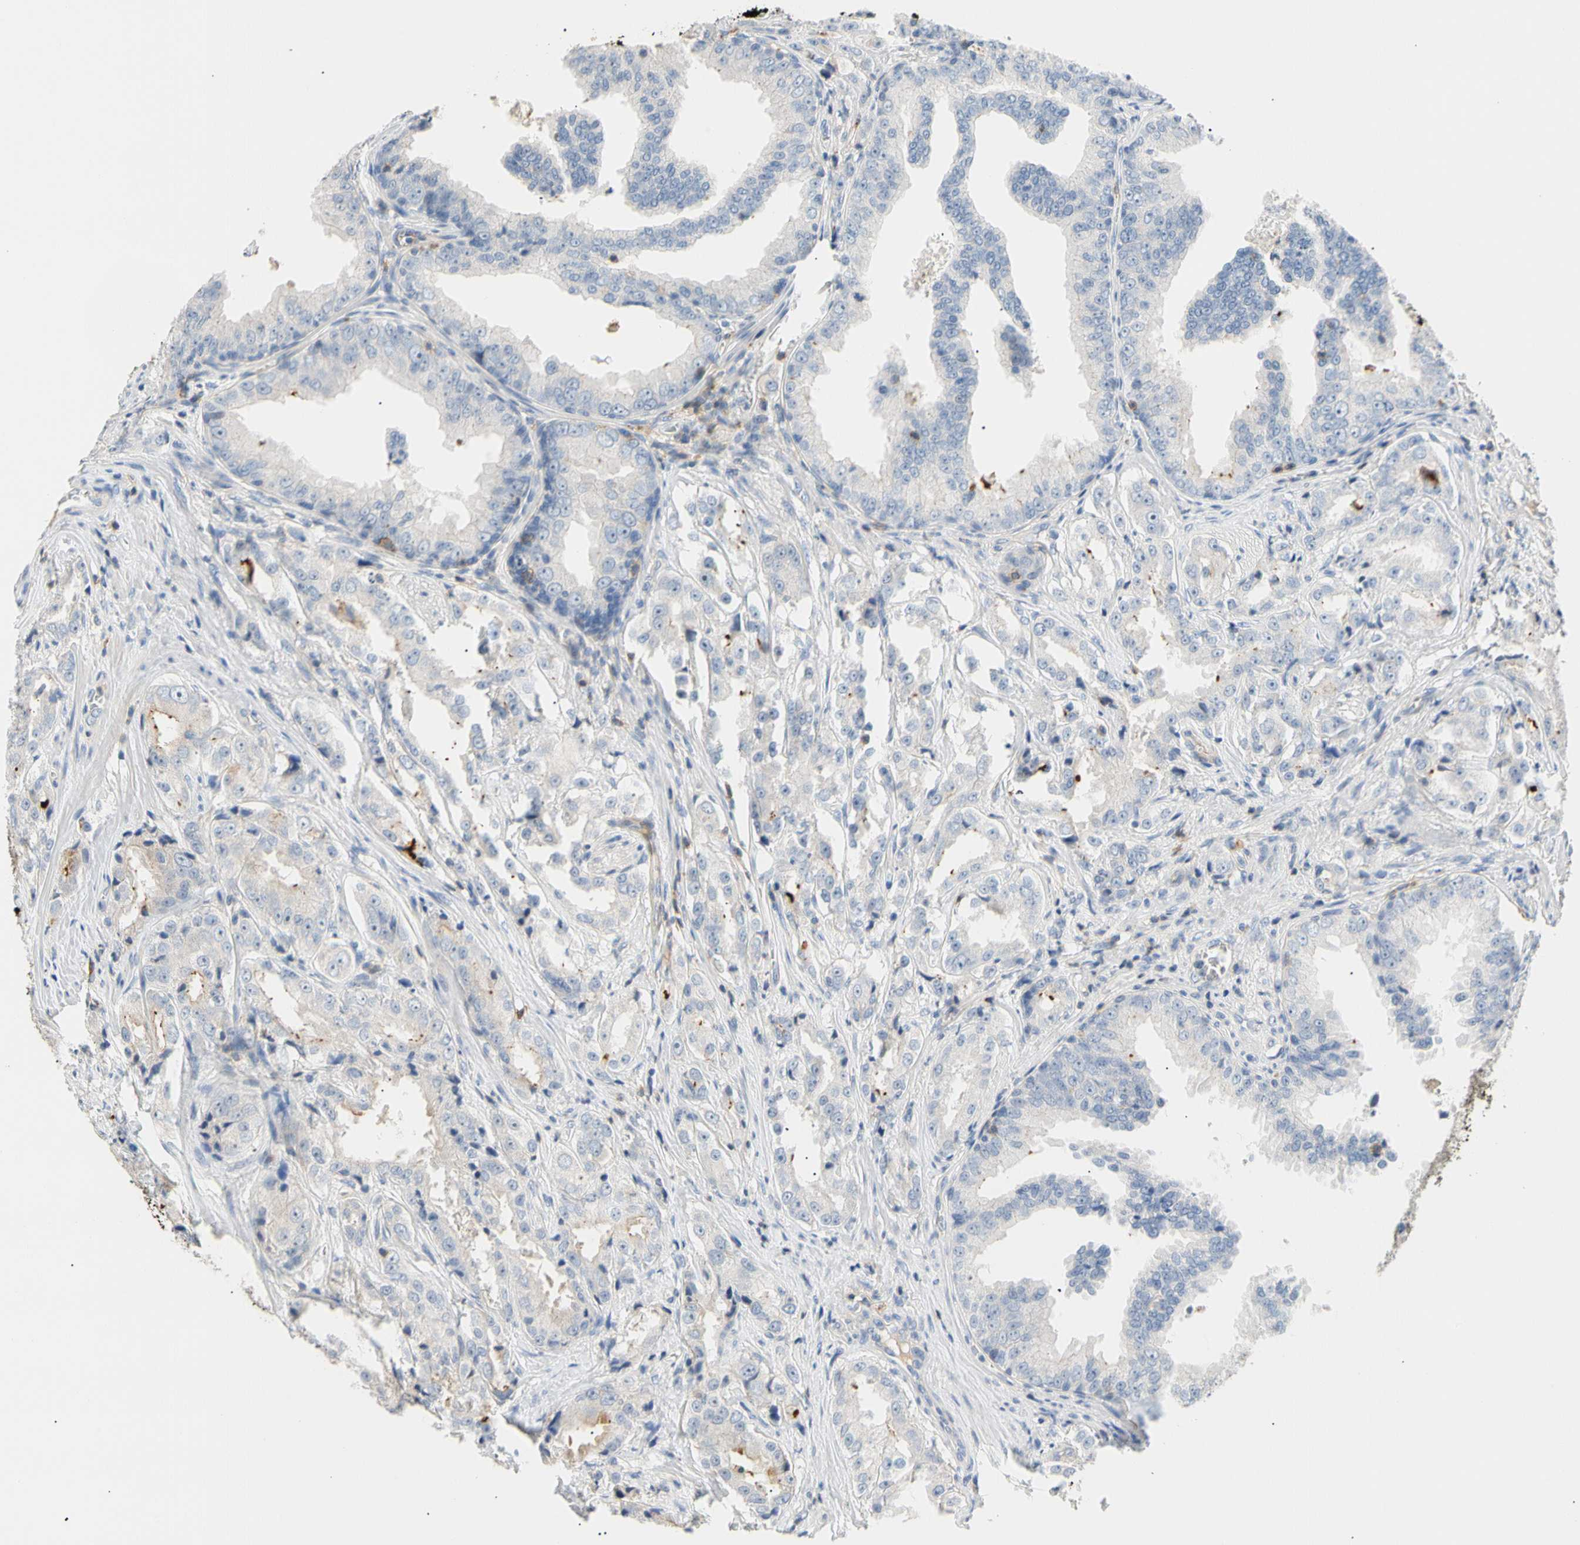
{"staining": {"intensity": "negative", "quantity": "none", "location": "none"}, "tissue": "prostate cancer", "cell_type": "Tumor cells", "image_type": "cancer", "snomed": [{"axis": "morphology", "description": "Adenocarcinoma, High grade"}, {"axis": "topography", "description": "Prostate"}], "caption": "Micrograph shows no significant protein expression in tumor cells of prostate cancer (high-grade adenocarcinoma). Brightfield microscopy of IHC stained with DAB (brown) and hematoxylin (blue), captured at high magnification.", "gene": "TNFRSF18", "patient": {"sex": "male", "age": 73}}